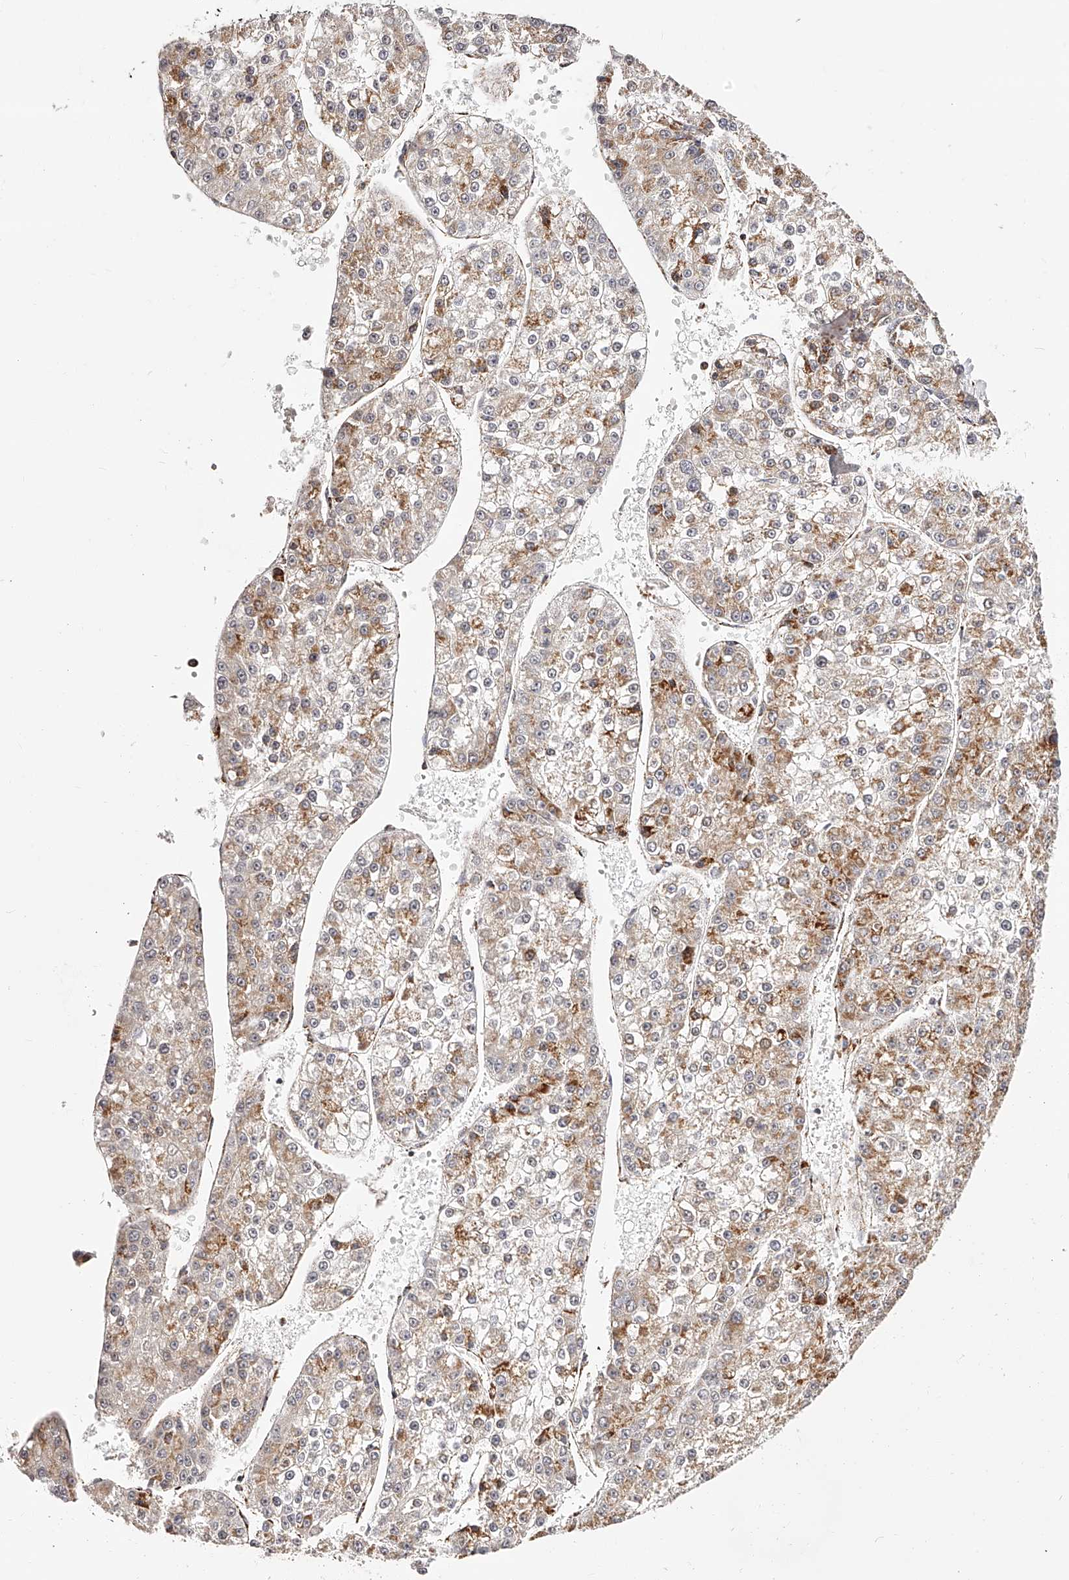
{"staining": {"intensity": "moderate", "quantity": "<25%", "location": "cytoplasmic/membranous"}, "tissue": "liver cancer", "cell_type": "Tumor cells", "image_type": "cancer", "snomed": [{"axis": "morphology", "description": "Carcinoma, Hepatocellular, NOS"}, {"axis": "topography", "description": "Liver"}], "caption": "The photomicrograph shows staining of liver hepatocellular carcinoma, revealing moderate cytoplasmic/membranous protein positivity (brown color) within tumor cells.", "gene": "NDUFV3", "patient": {"sex": "female", "age": 73}}